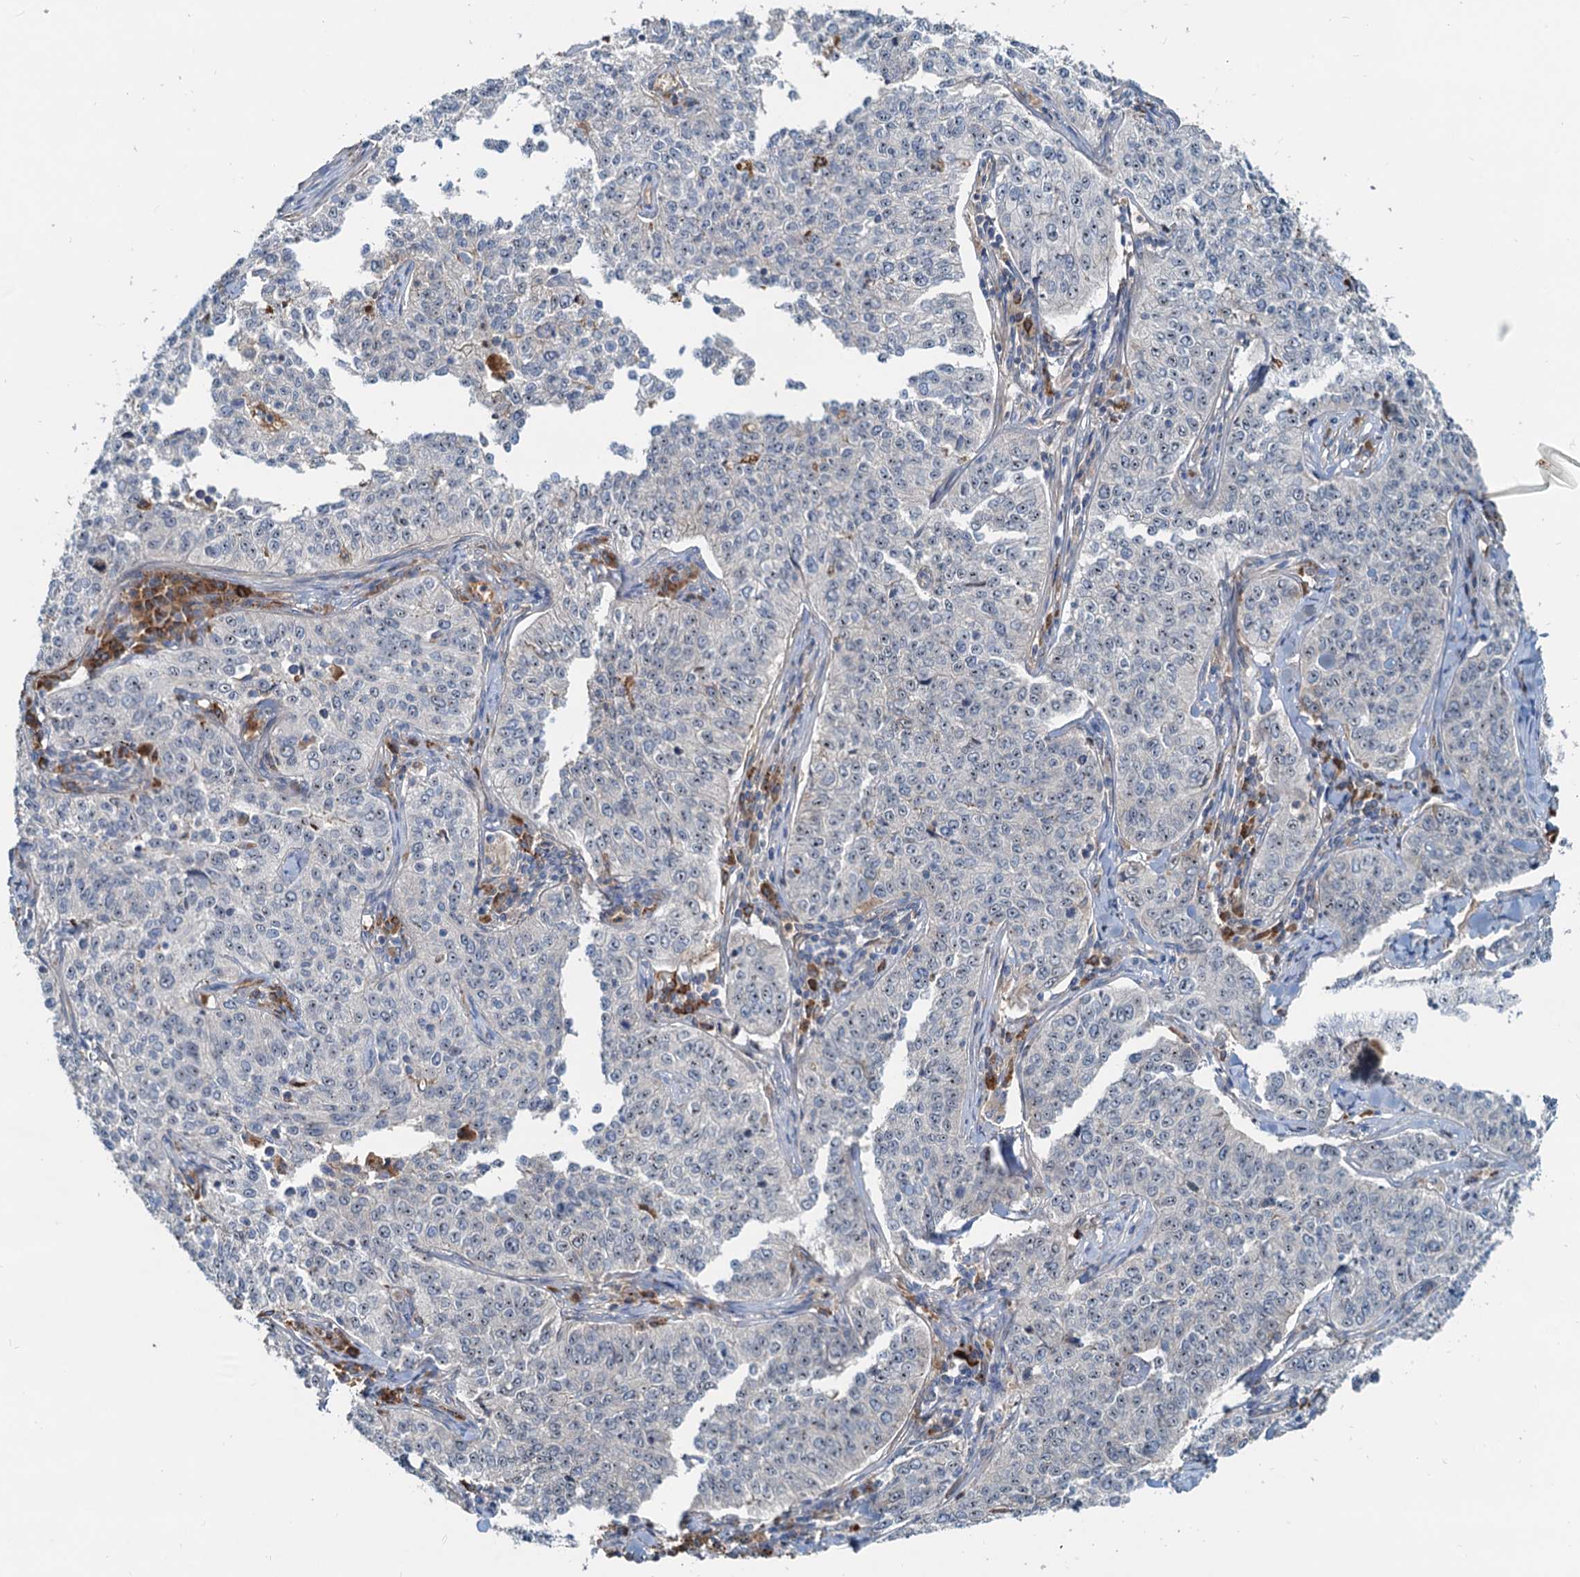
{"staining": {"intensity": "negative", "quantity": "none", "location": "none"}, "tissue": "cervical cancer", "cell_type": "Tumor cells", "image_type": "cancer", "snomed": [{"axis": "morphology", "description": "Squamous cell carcinoma, NOS"}, {"axis": "topography", "description": "Cervix"}], "caption": "High power microscopy micrograph of an immunohistochemistry (IHC) image of cervical squamous cell carcinoma, revealing no significant staining in tumor cells. The staining was performed using DAB (3,3'-diaminobenzidine) to visualize the protein expression in brown, while the nuclei were stained in blue with hematoxylin (Magnification: 20x).", "gene": "RGS7BP", "patient": {"sex": "female", "age": 35}}